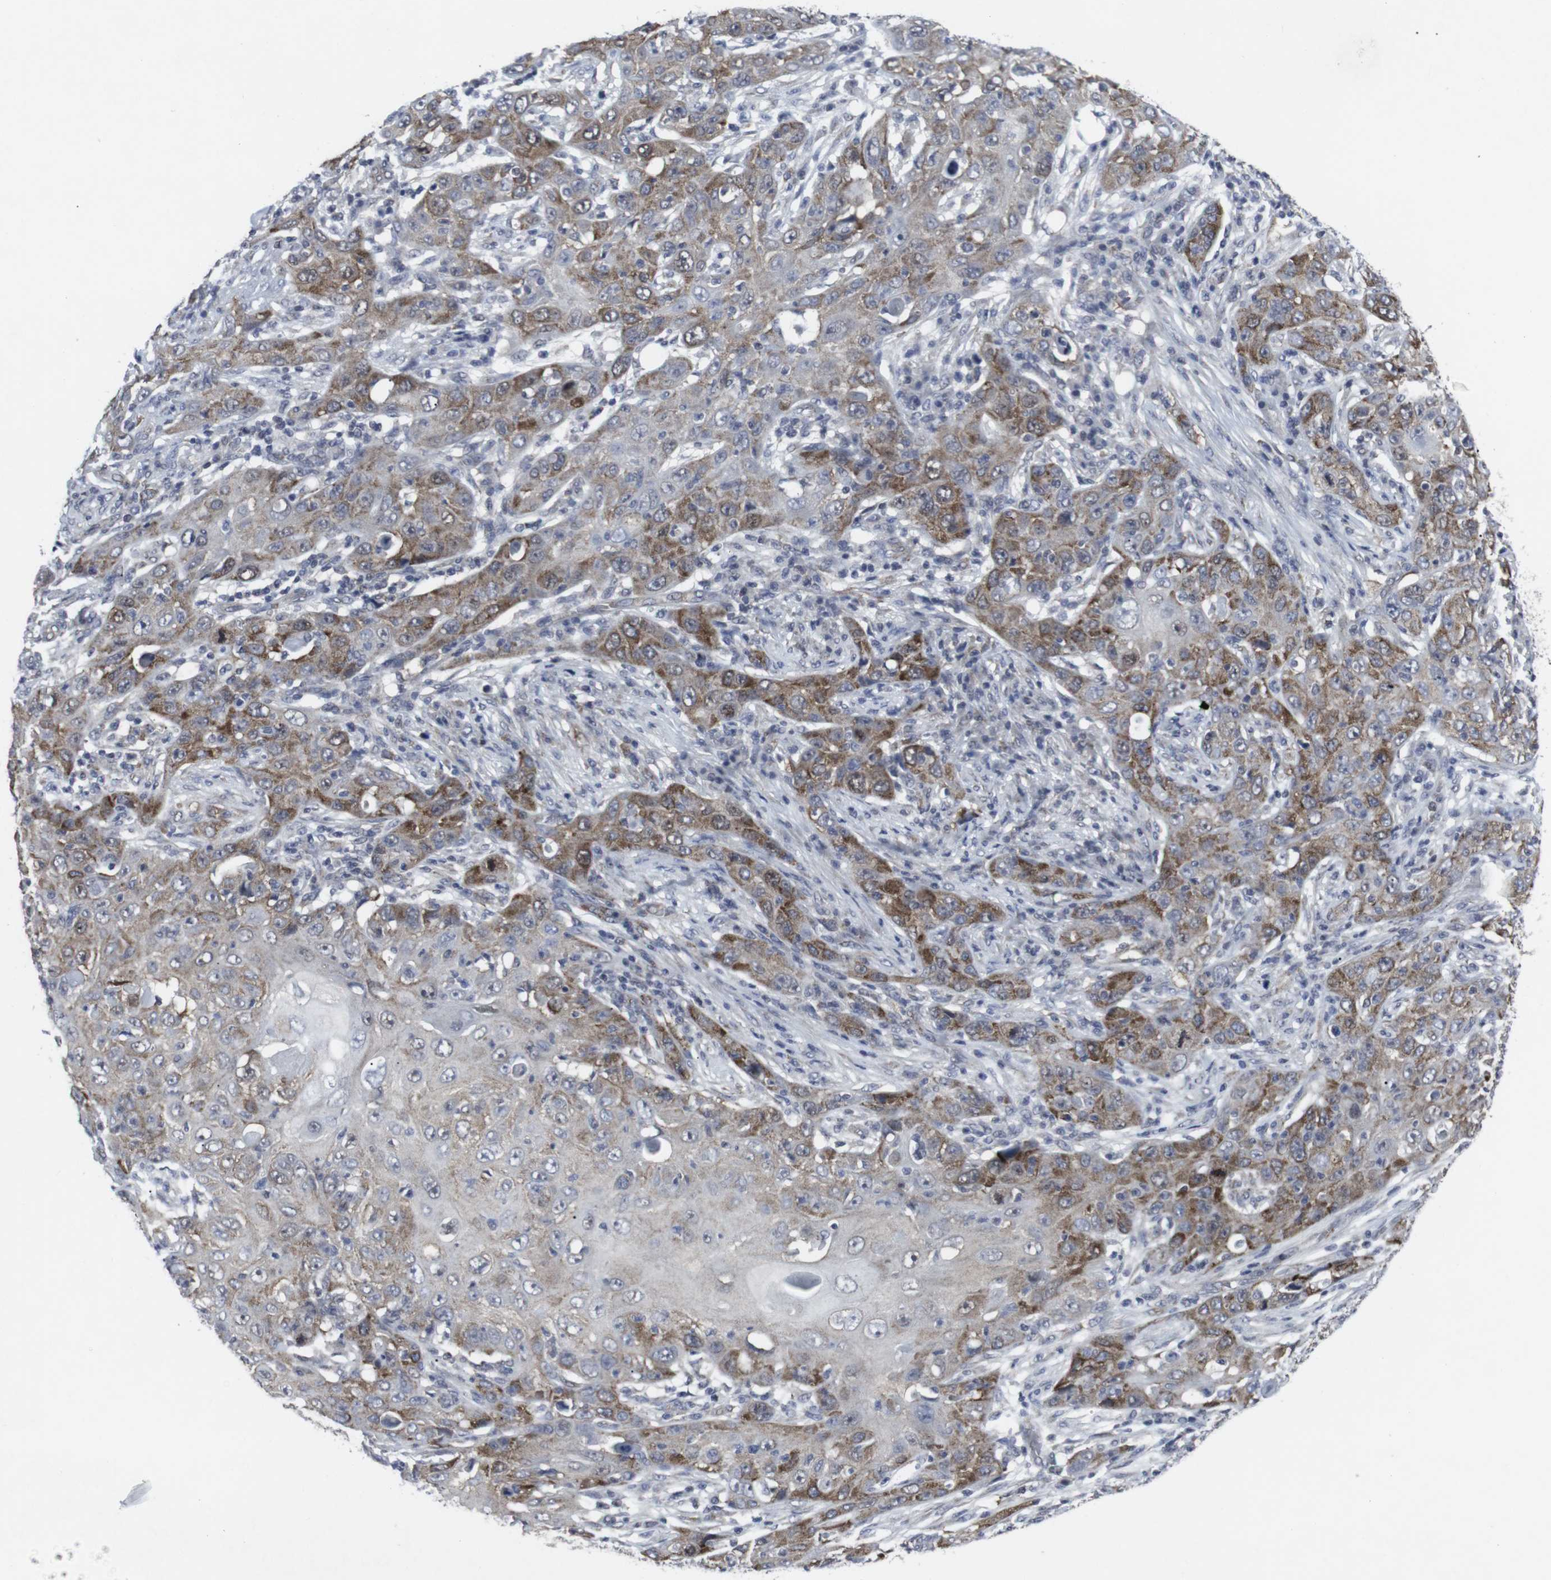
{"staining": {"intensity": "moderate", "quantity": ">75%", "location": "cytoplasmic/membranous"}, "tissue": "skin cancer", "cell_type": "Tumor cells", "image_type": "cancer", "snomed": [{"axis": "morphology", "description": "Squamous cell carcinoma, NOS"}, {"axis": "topography", "description": "Skin"}], "caption": "Human skin cancer (squamous cell carcinoma) stained with a brown dye displays moderate cytoplasmic/membranous positive expression in about >75% of tumor cells.", "gene": "GEMIN2", "patient": {"sex": "female", "age": 88}}